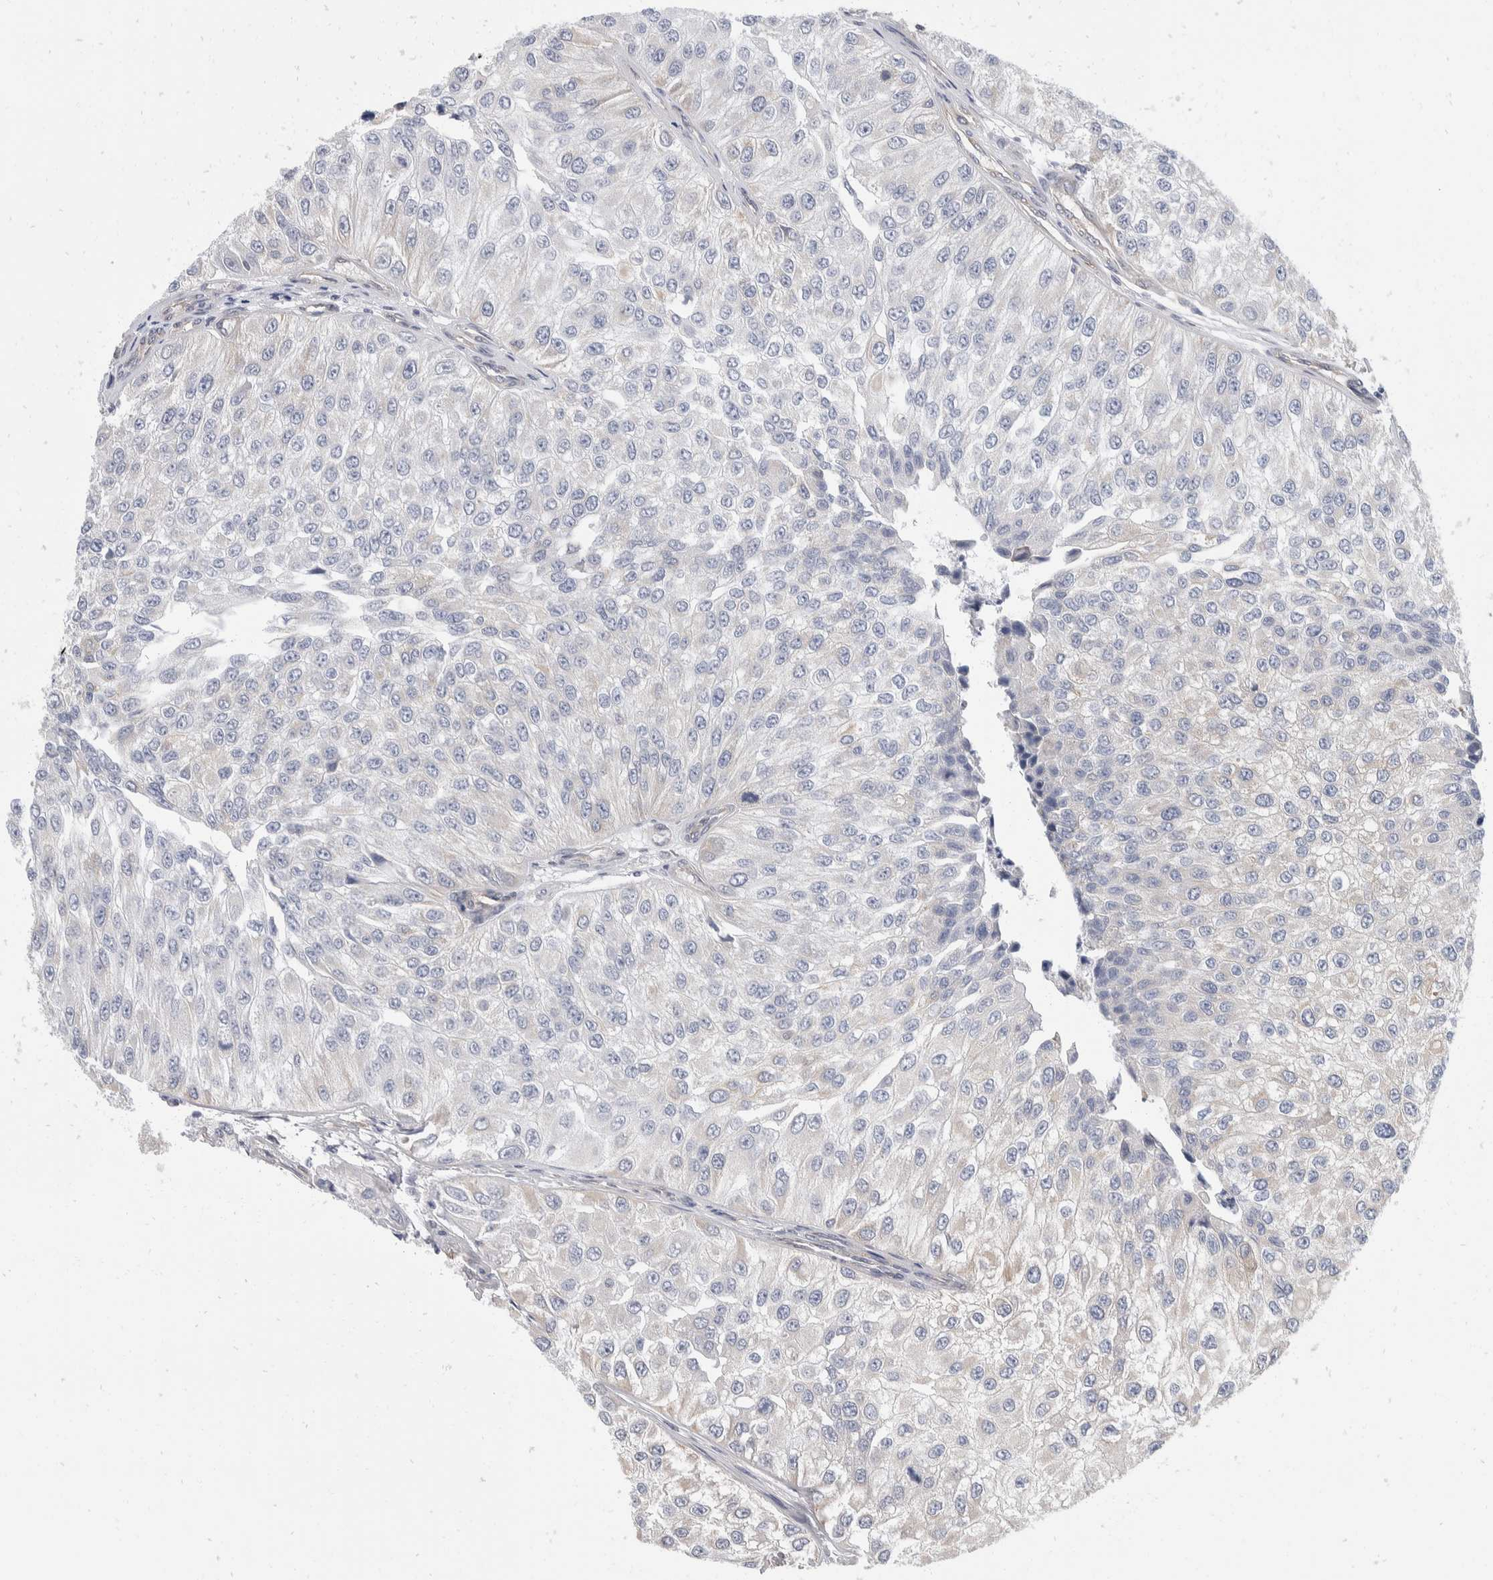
{"staining": {"intensity": "negative", "quantity": "none", "location": "none"}, "tissue": "urothelial cancer", "cell_type": "Tumor cells", "image_type": "cancer", "snomed": [{"axis": "morphology", "description": "Urothelial carcinoma, High grade"}, {"axis": "topography", "description": "Kidney"}, {"axis": "topography", "description": "Urinary bladder"}], "caption": "High power microscopy photomicrograph of an immunohistochemistry (IHC) image of urothelial cancer, revealing no significant positivity in tumor cells.", "gene": "TMEM245", "patient": {"sex": "male", "age": 77}}